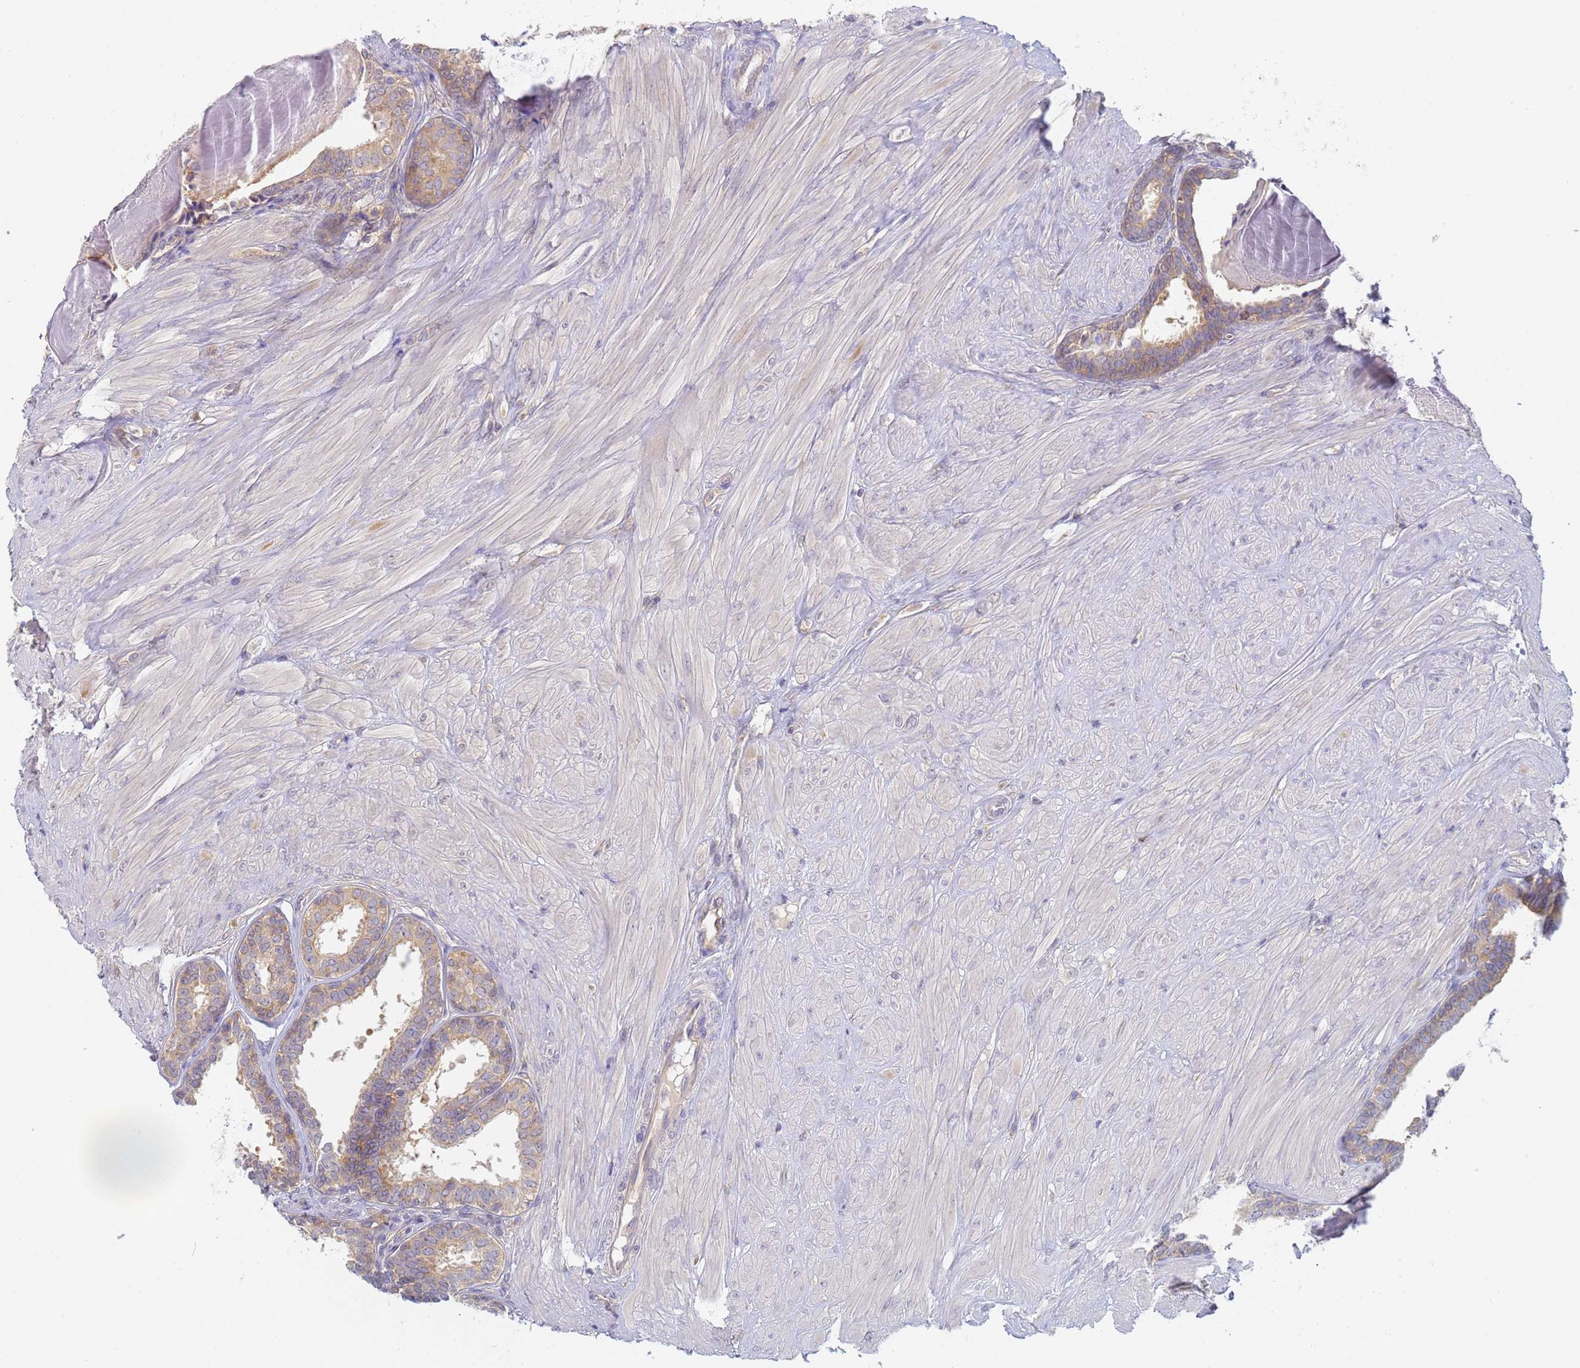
{"staining": {"intensity": "weak", "quantity": "<25%", "location": "cytoplasmic/membranous"}, "tissue": "prostate cancer", "cell_type": "Tumor cells", "image_type": "cancer", "snomed": [{"axis": "morphology", "description": "Adenocarcinoma, High grade"}, {"axis": "topography", "description": "Prostate"}], "caption": "An image of human prostate adenocarcinoma (high-grade) is negative for staining in tumor cells.", "gene": "SHARPIN", "patient": {"sex": "male", "age": 62}}